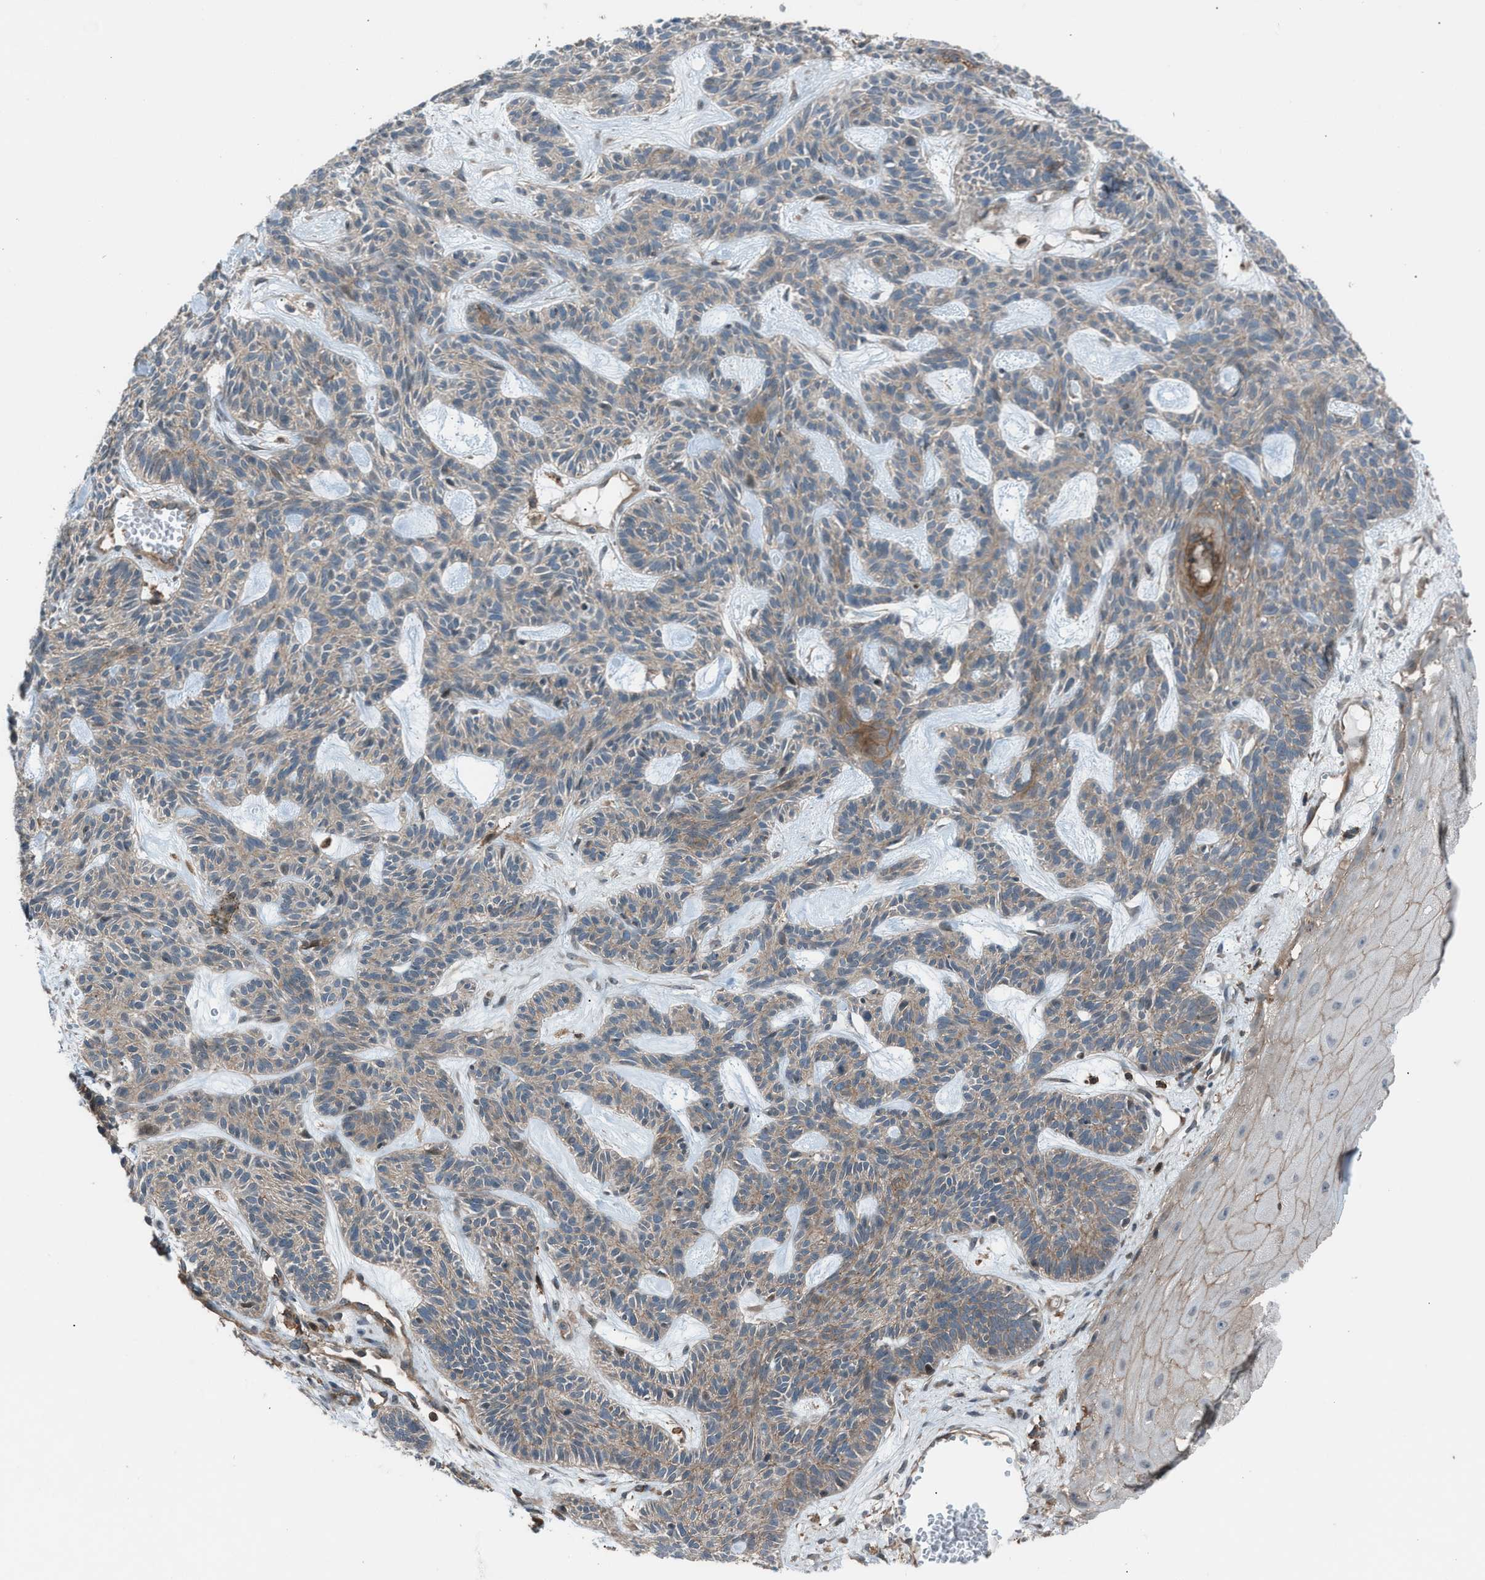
{"staining": {"intensity": "weak", "quantity": ">75%", "location": "cytoplasmic/membranous"}, "tissue": "skin cancer", "cell_type": "Tumor cells", "image_type": "cancer", "snomed": [{"axis": "morphology", "description": "Basal cell carcinoma"}, {"axis": "topography", "description": "Skin"}], "caption": "This micrograph displays immunohistochemistry staining of human skin basal cell carcinoma, with low weak cytoplasmic/membranous staining in approximately >75% of tumor cells.", "gene": "DYRK1A", "patient": {"sex": "male", "age": 67}}